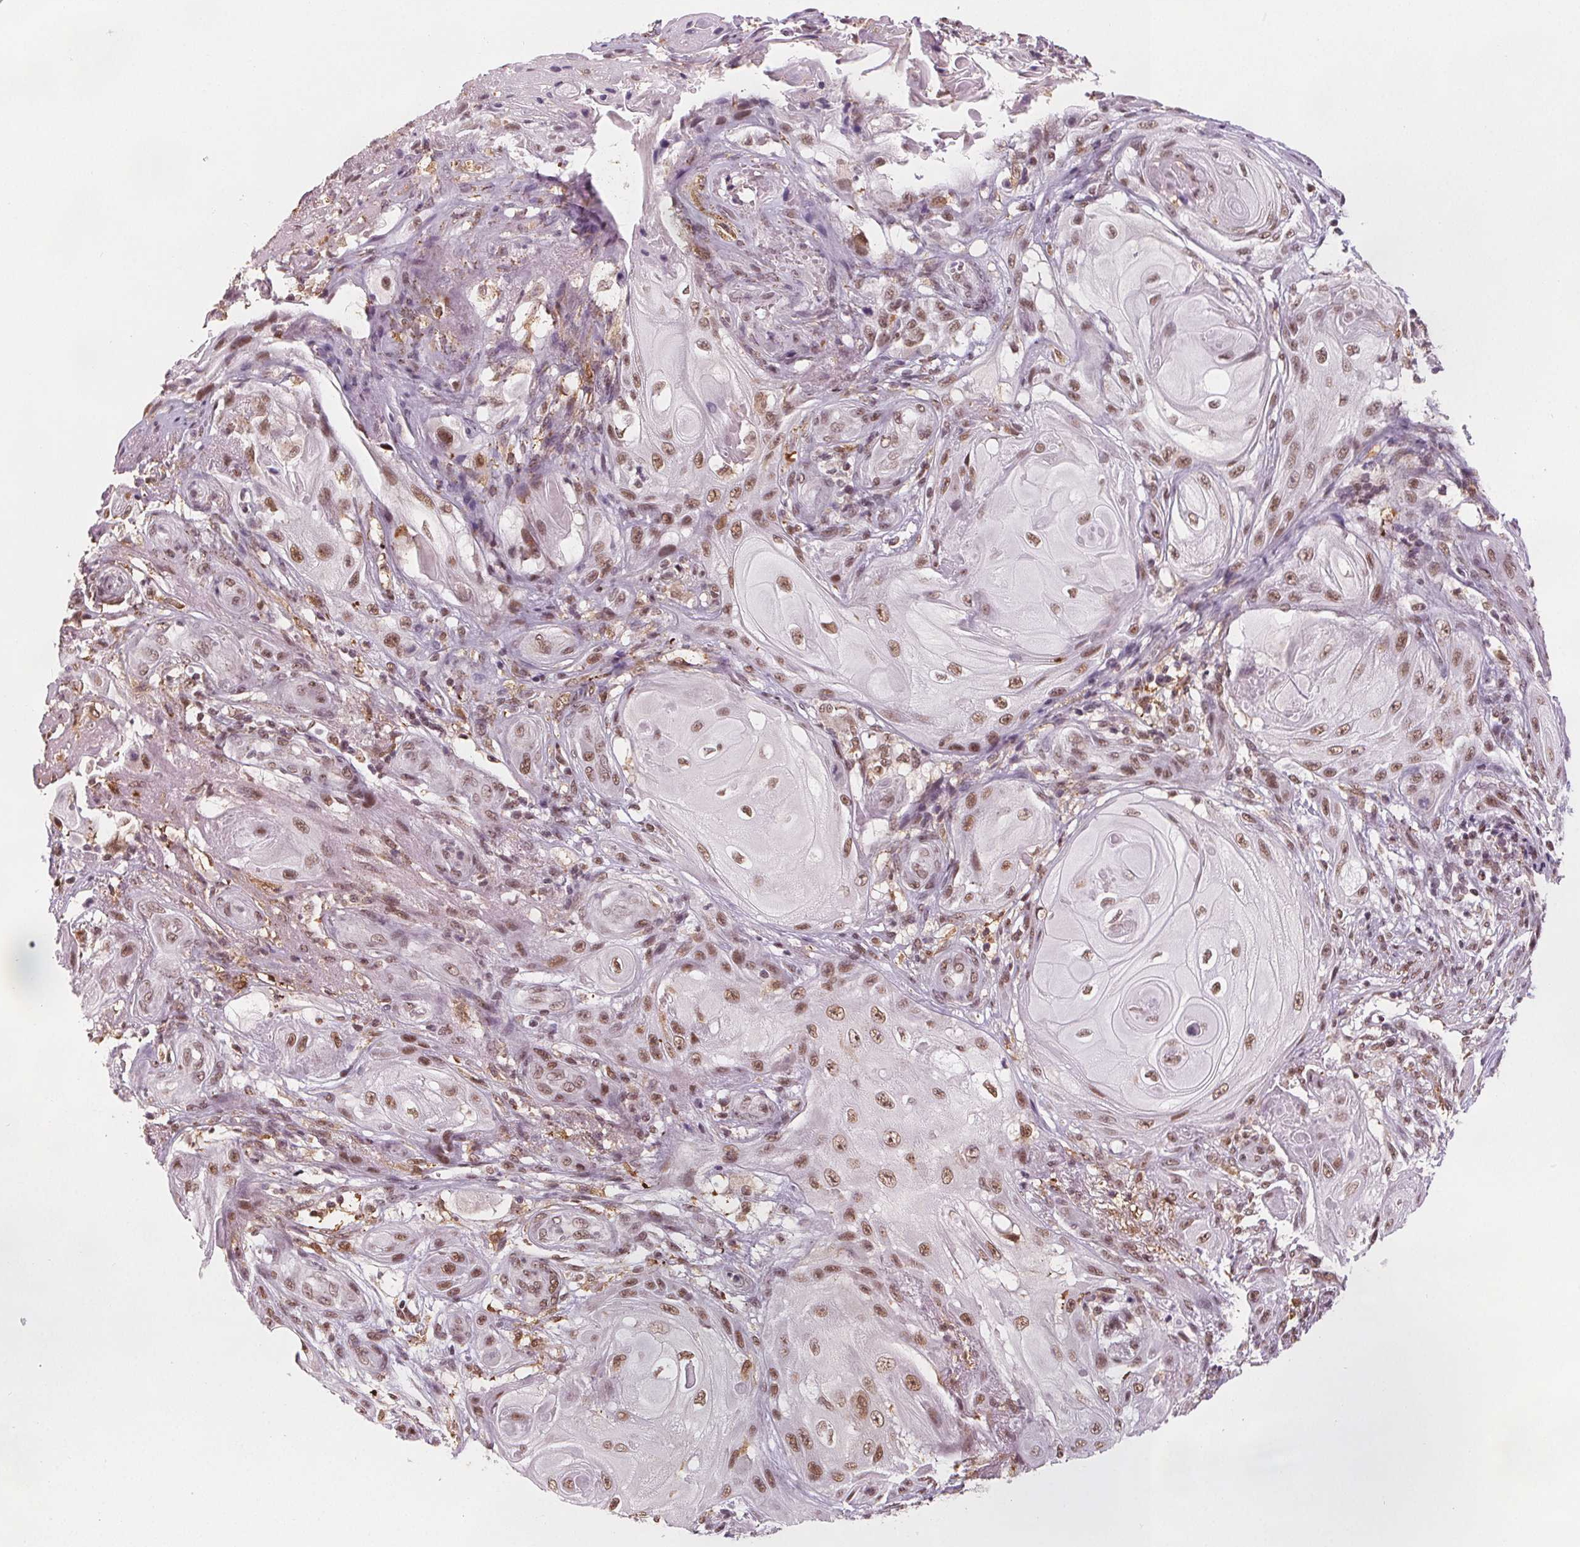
{"staining": {"intensity": "moderate", "quantity": ">75%", "location": "nuclear"}, "tissue": "skin cancer", "cell_type": "Tumor cells", "image_type": "cancer", "snomed": [{"axis": "morphology", "description": "Squamous cell carcinoma, NOS"}, {"axis": "topography", "description": "Skin"}], "caption": "The histopathology image reveals a brown stain indicating the presence of a protein in the nuclear of tumor cells in squamous cell carcinoma (skin). The protein of interest is shown in brown color, while the nuclei are stained blue.", "gene": "DPM2", "patient": {"sex": "male", "age": 62}}